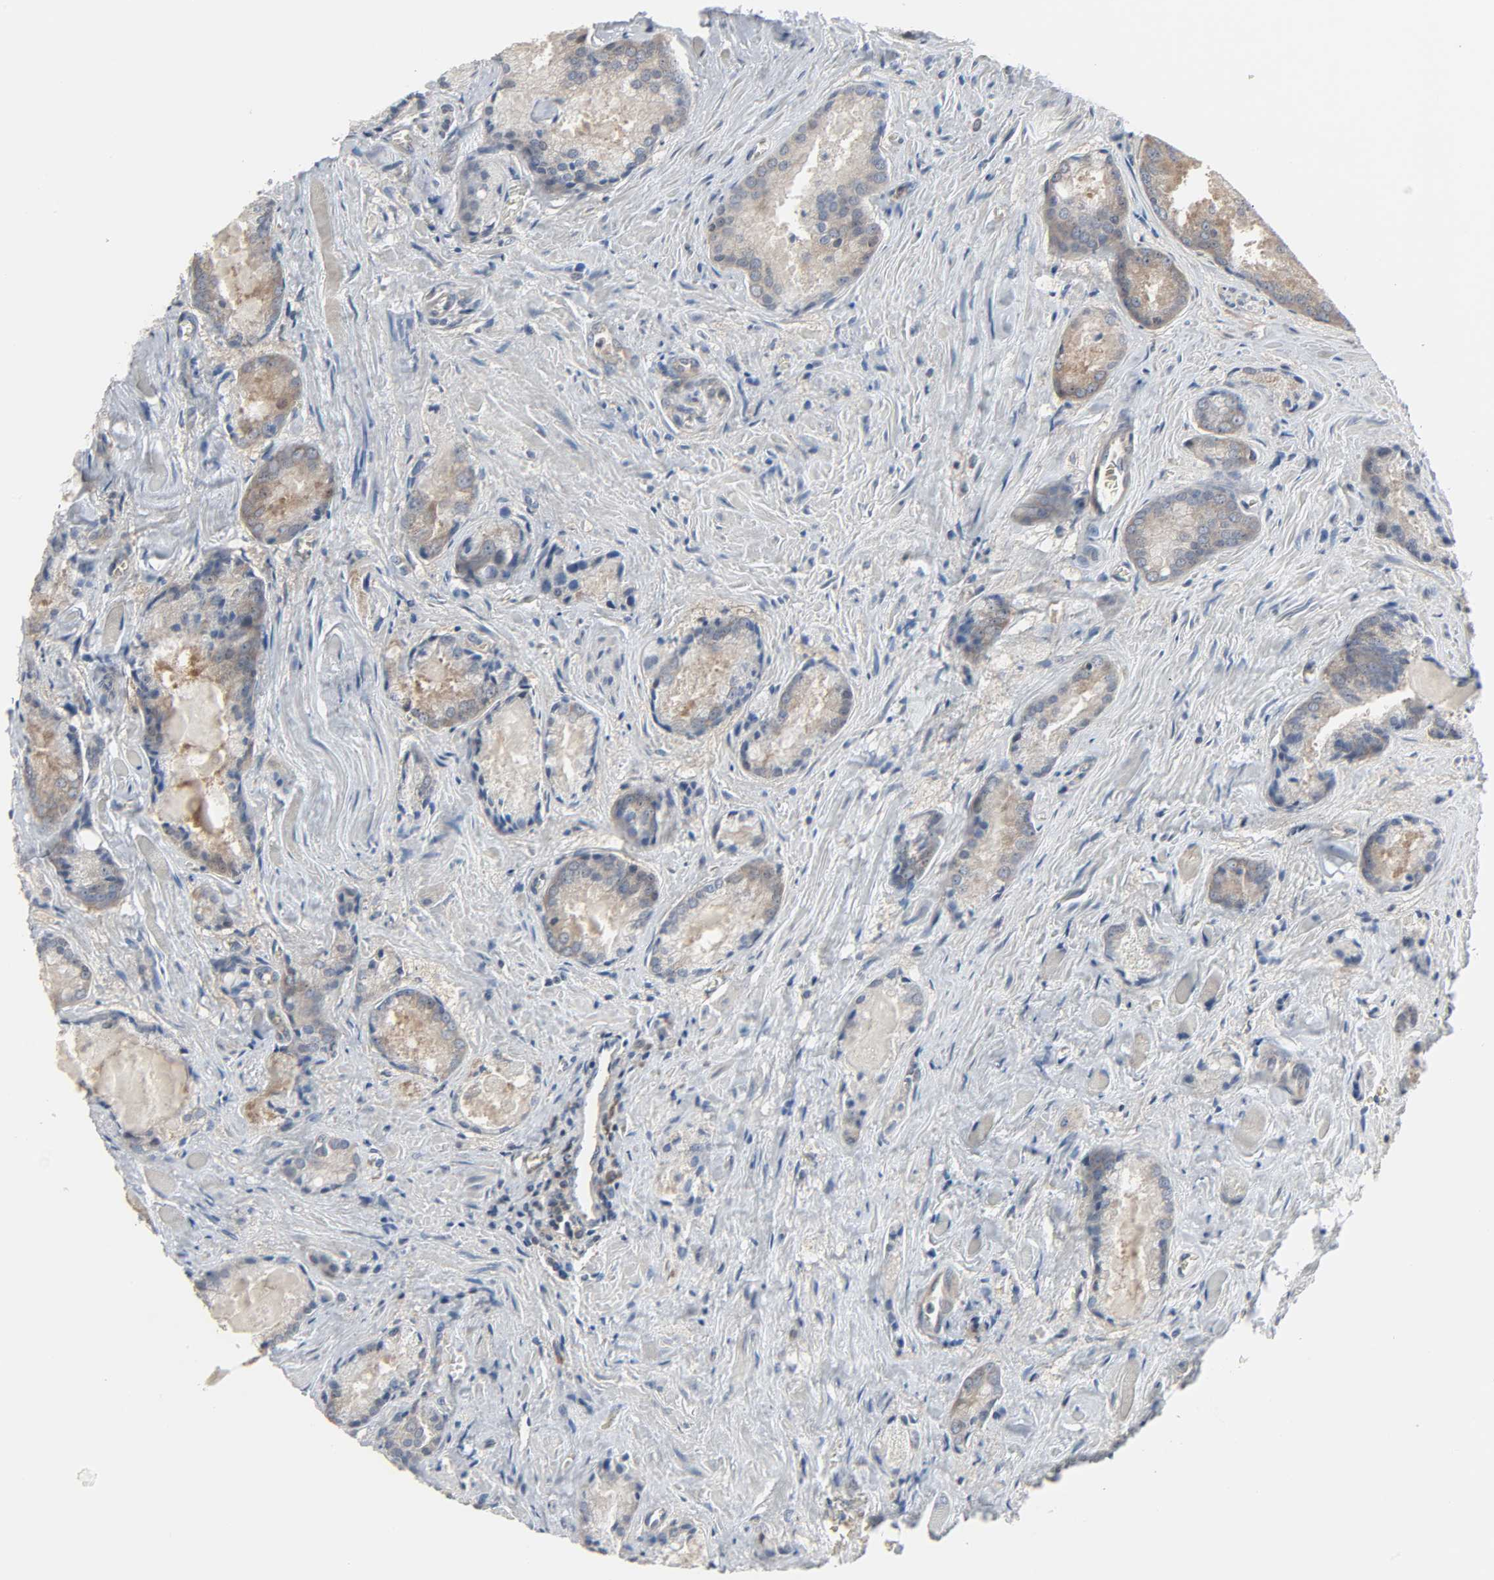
{"staining": {"intensity": "moderate", "quantity": ">75%", "location": "cytoplasmic/membranous"}, "tissue": "prostate cancer", "cell_type": "Tumor cells", "image_type": "cancer", "snomed": [{"axis": "morphology", "description": "Adenocarcinoma, Low grade"}, {"axis": "topography", "description": "Prostate"}], "caption": "A photomicrograph showing moderate cytoplasmic/membranous positivity in about >75% of tumor cells in prostate low-grade adenocarcinoma, as visualized by brown immunohistochemical staining.", "gene": "PLEKHA2", "patient": {"sex": "male", "age": 64}}